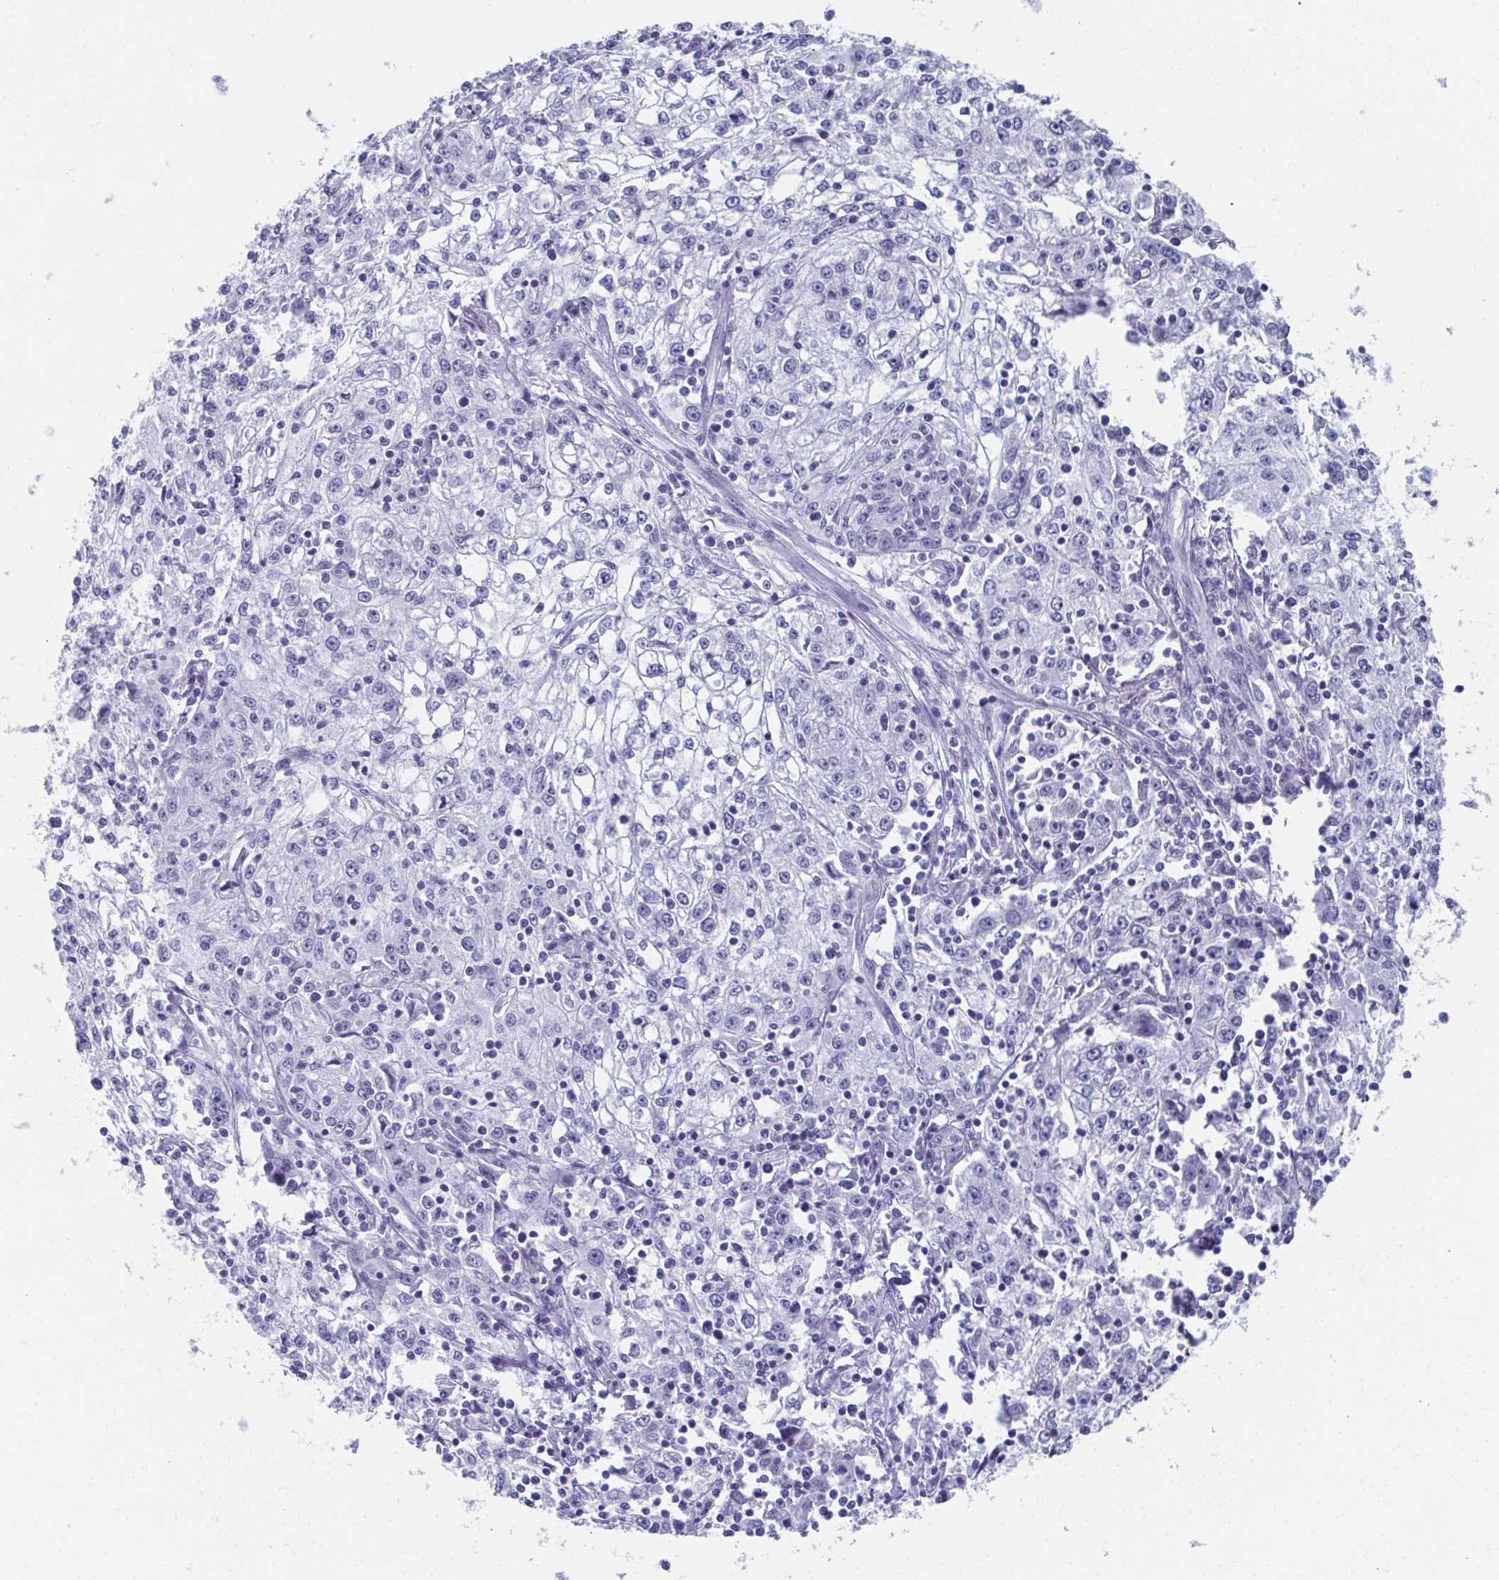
{"staining": {"intensity": "negative", "quantity": "none", "location": "none"}, "tissue": "cervical cancer", "cell_type": "Tumor cells", "image_type": "cancer", "snomed": [{"axis": "morphology", "description": "Squamous cell carcinoma, NOS"}, {"axis": "topography", "description": "Cervix"}], "caption": "Immunohistochemistry photomicrograph of neoplastic tissue: human cervical cancer (squamous cell carcinoma) stained with DAB demonstrates no significant protein staining in tumor cells.", "gene": "GHRL", "patient": {"sex": "female", "age": 85}}